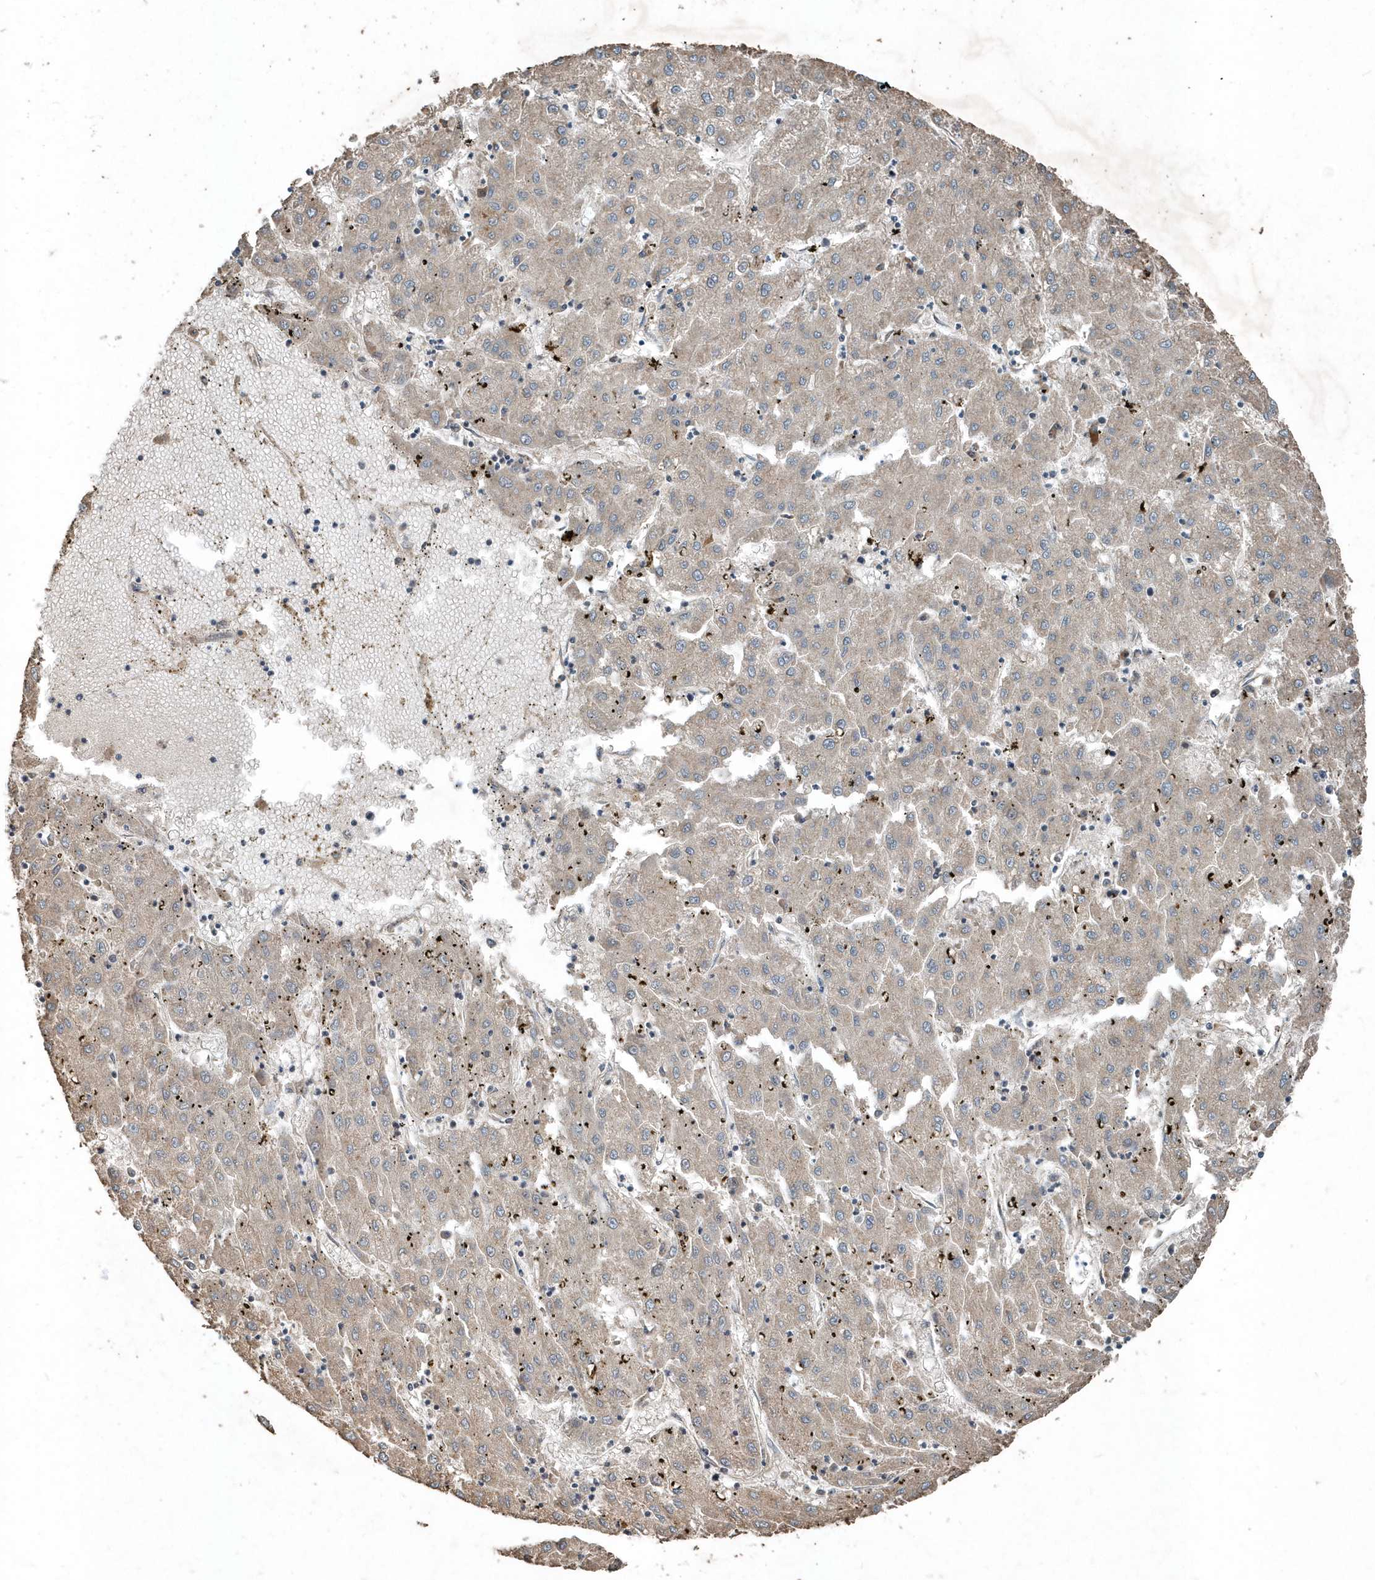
{"staining": {"intensity": "weak", "quantity": "25%-75%", "location": "cytoplasmic/membranous"}, "tissue": "liver cancer", "cell_type": "Tumor cells", "image_type": "cancer", "snomed": [{"axis": "morphology", "description": "Carcinoma, Hepatocellular, NOS"}, {"axis": "topography", "description": "Liver"}], "caption": "This histopathology image displays IHC staining of human liver hepatocellular carcinoma, with low weak cytoplasmic/membranous expression in approximately 25%-75% of tumor cells.", "gene": "SCFD2", "patient": {"sex": "male", "age": 72}}